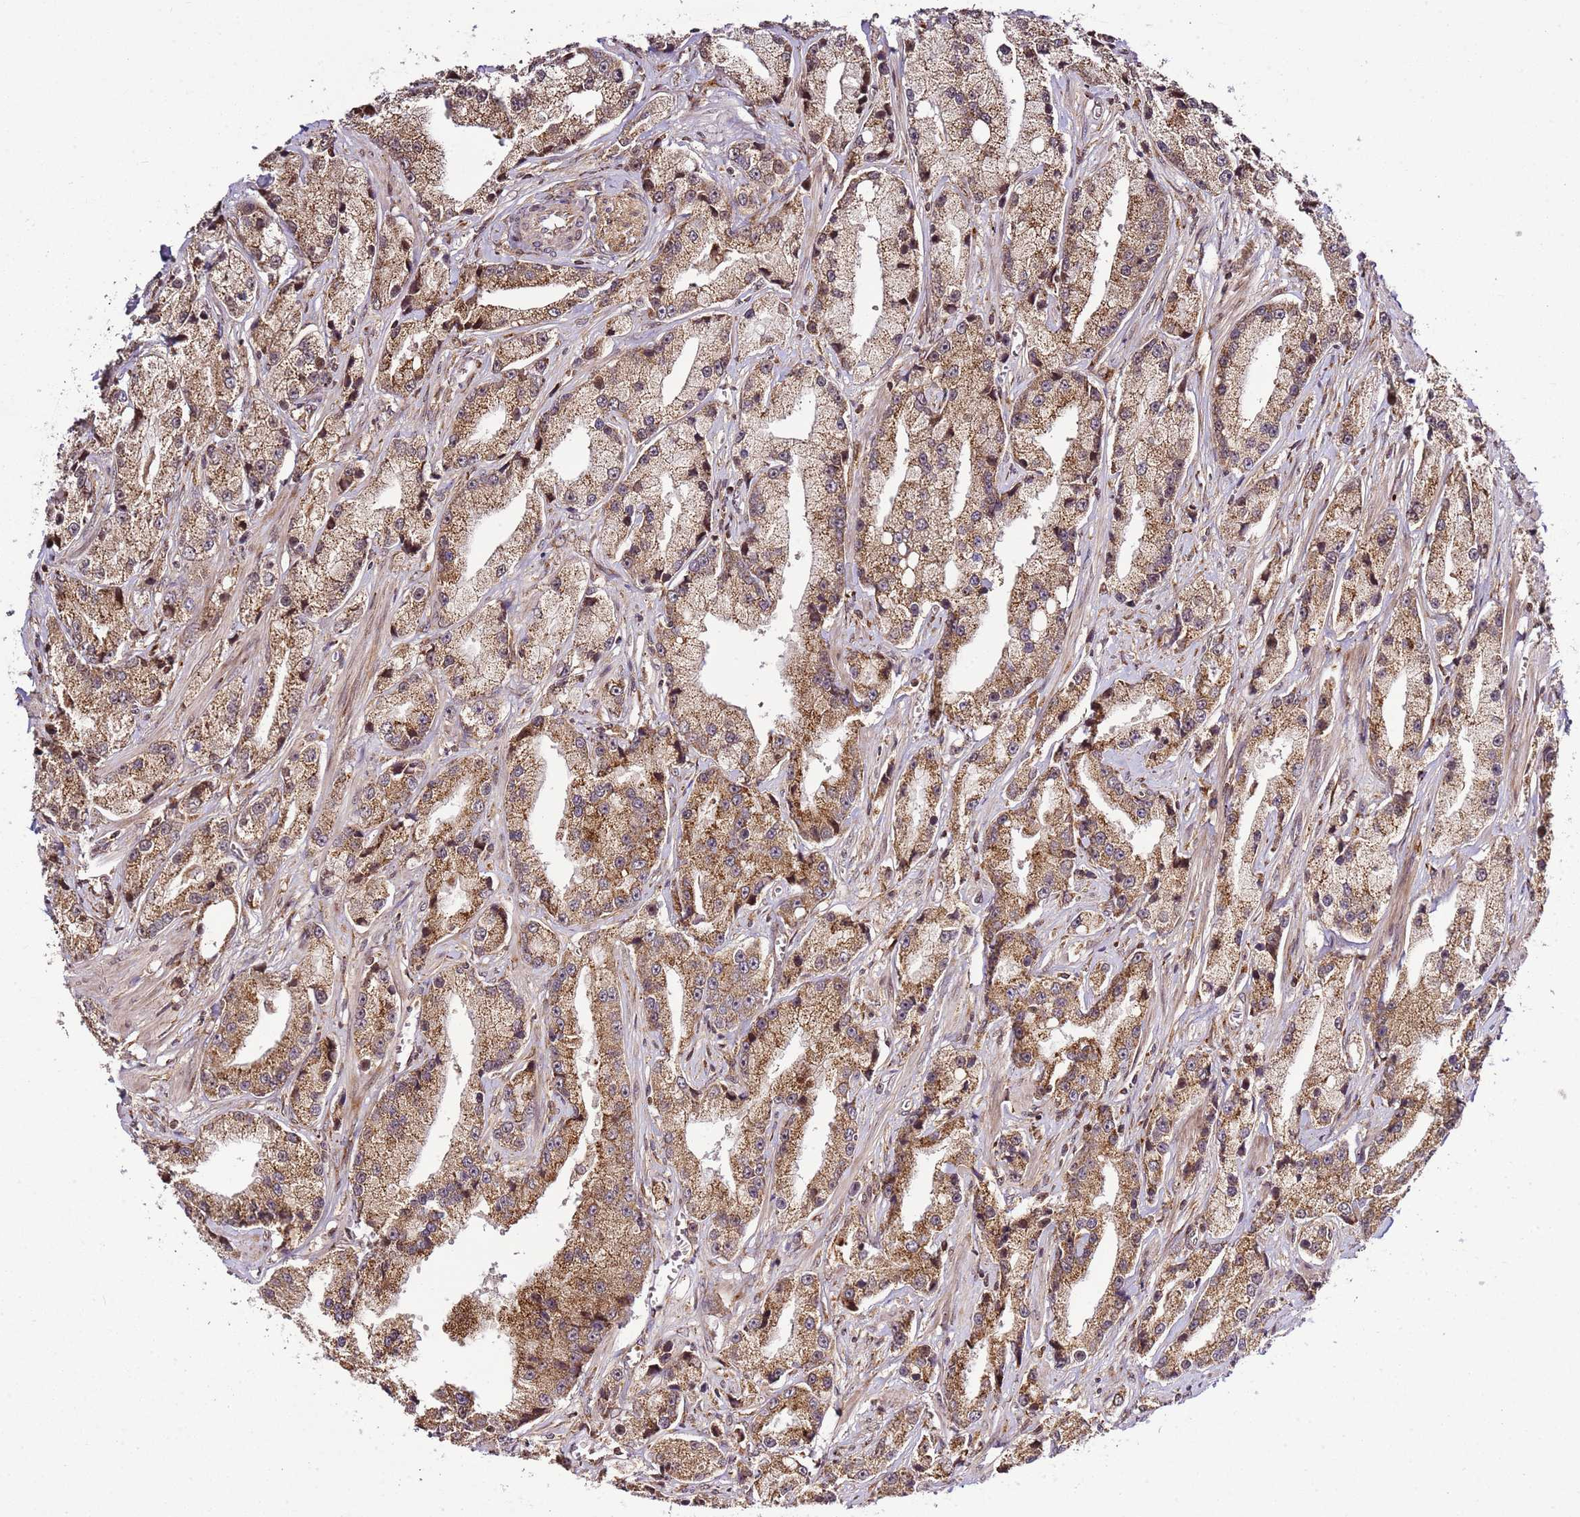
{"staining": {"intensity": "moderate", "quantity": ">75%", "location": "cytoplasmic/membranous"}, "tissue": "prostate cancer", "cell_type": "Tumor cells", "image_type": "cancer", "snomed": [{"axis": "morphology", "description": "Adenocarcinoma, High grade"}, {"axis": "topography", "description": "Prostate"}], "caption": "IHC of human prostate cancer (high-grade adenocarcinoma) reveals medium levels of moderate cytoplasmic/membranous staining in approximately >75% of tumor cells.", "gene": "RASA3", "patient": {"sex": "male", "age": 74}}